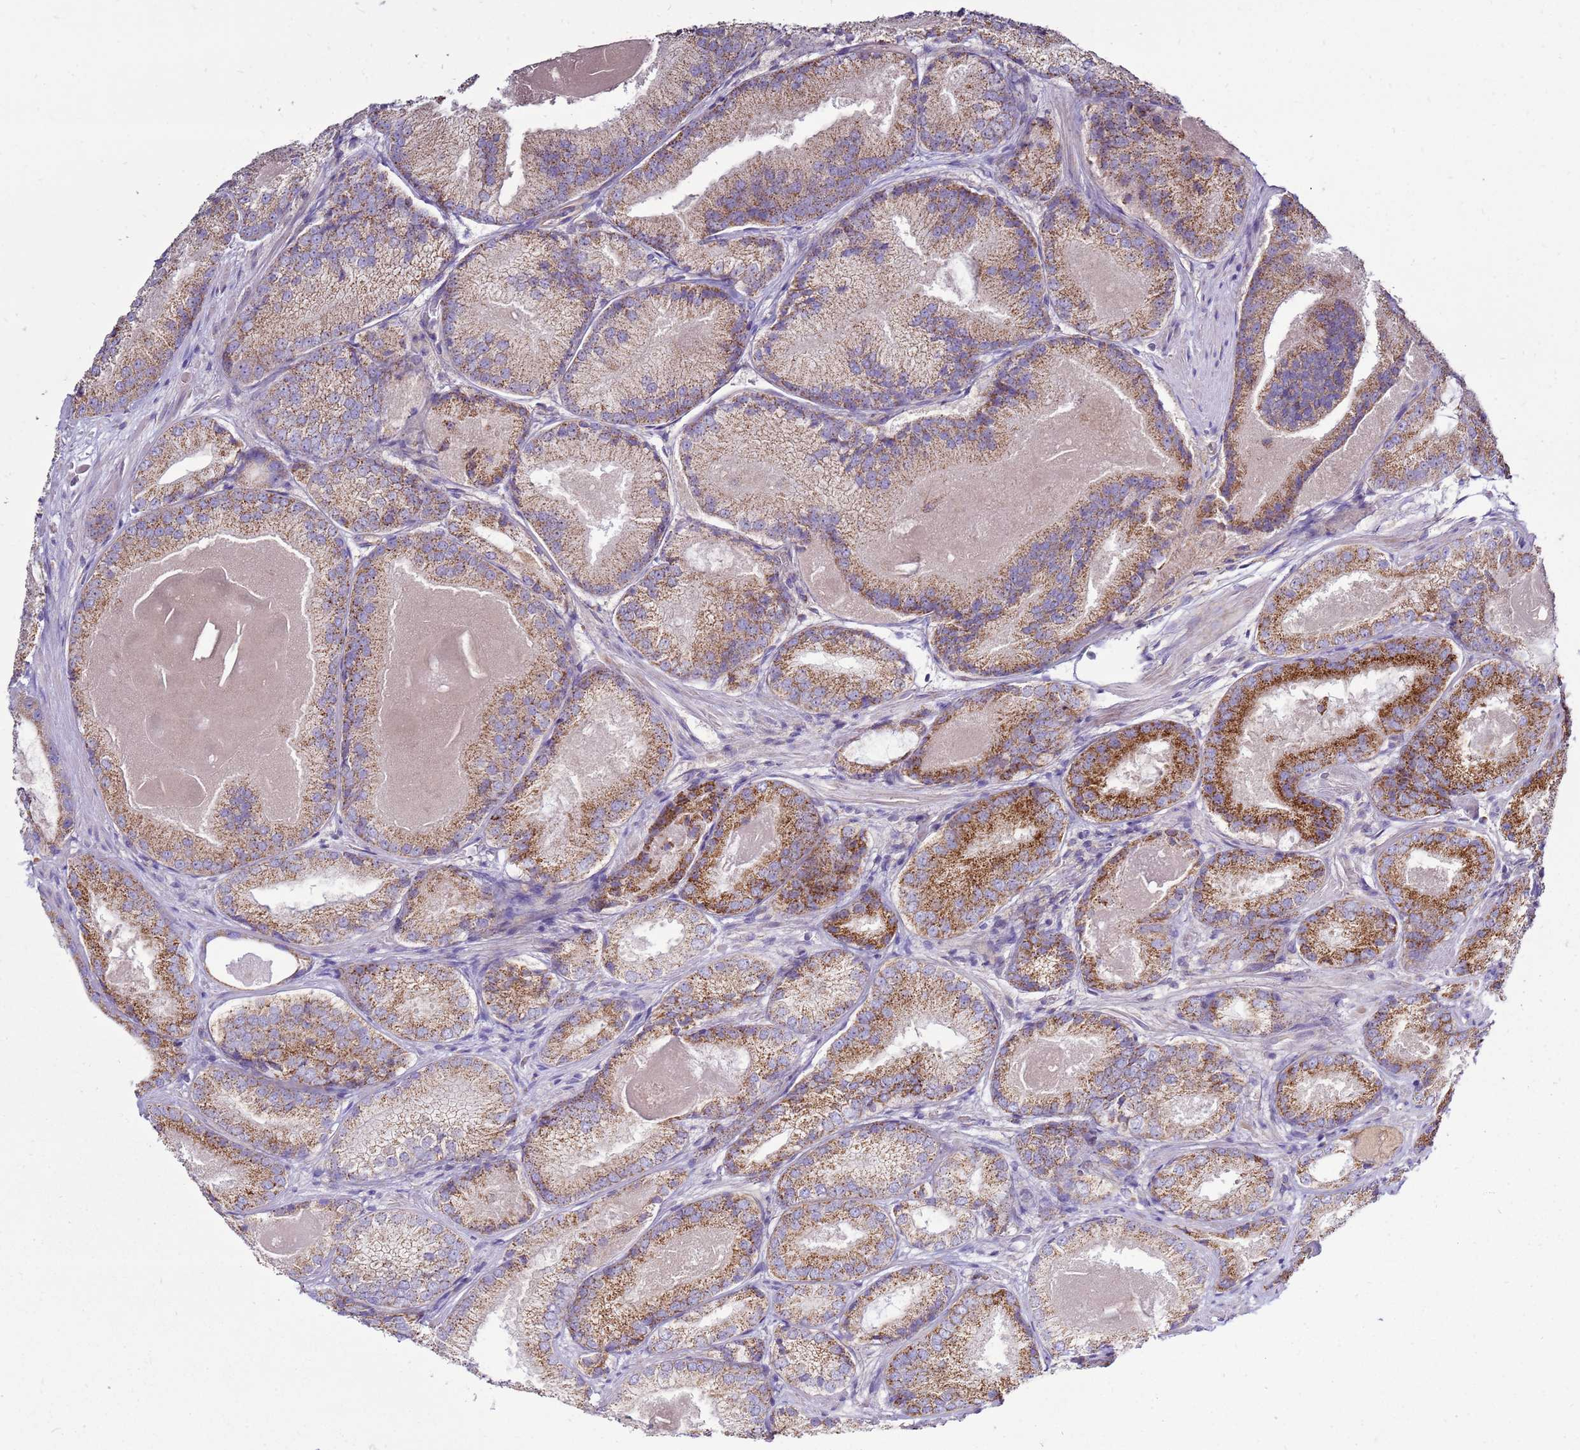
{"staining": {"intensity": "moderate", "quantity": ">75%", "location": "cytoplasmic/membranous"}, "tissue": "prostate cancer", "cell_type": "Tumor cells", "image_type": "cancer", "snomed": [{"axis": "morphology", "description": "Adenocarcinoma, Low grade"}, {"axis": "topography", "description": "Prostate"}], "caption": "Immunohistochemistry (IHC) (DAB) staining of human prostate cancer (adenocarcinoma (low-grade)) shows moderate cytoplasmic/membranous protein expression in approximately >75% of tumor cells.", "gene": "TRAPPC4", "patient": {"sex": "male", "age": 68}}